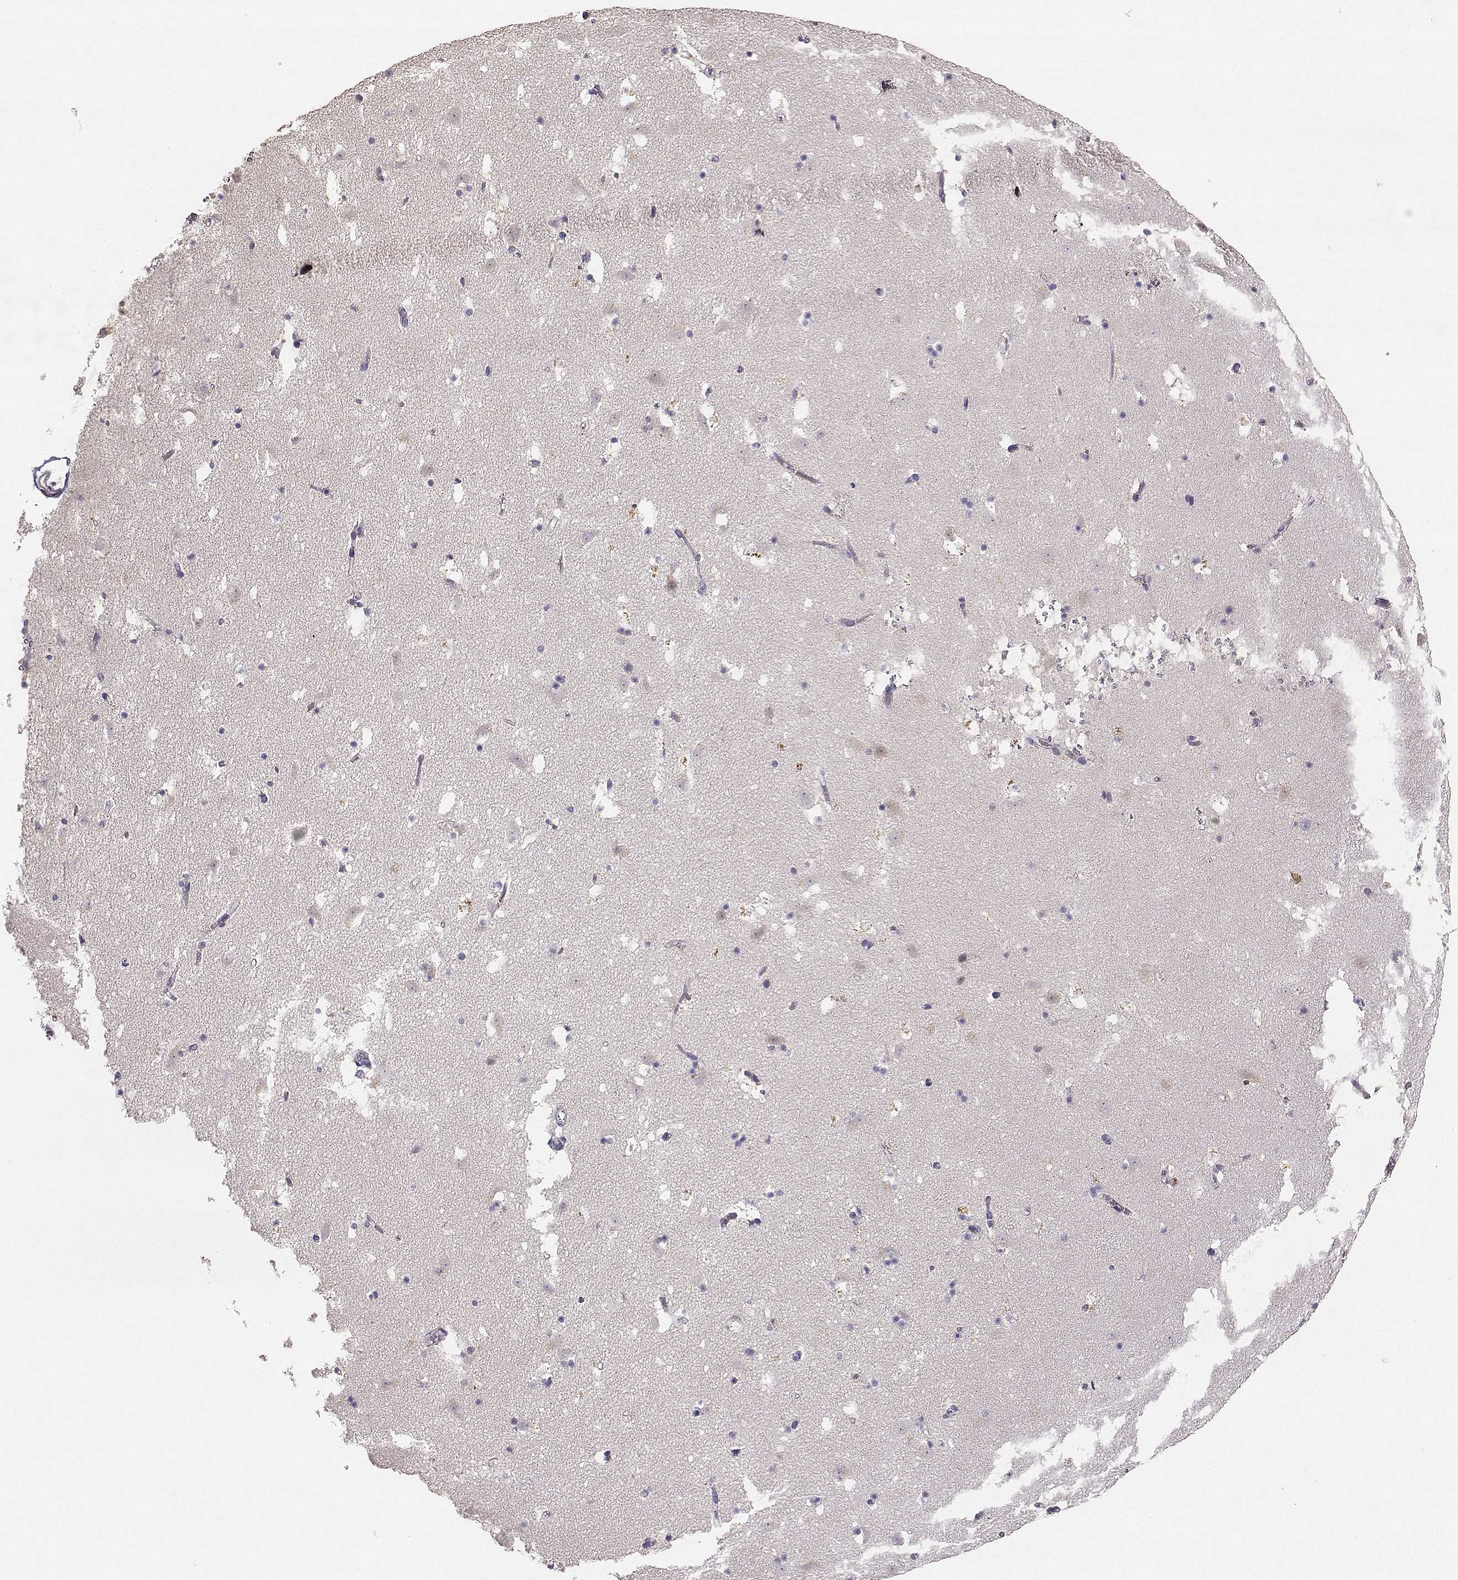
{"staining": {"intensity": "negative", "quantity": "none", "location": "none"}, "tissue": "caudate", "cell_type": "Glial cells", "image_type": "normal", "snomed": [{"axis": "morphology", "description": "Normal tissue, NOS"}, {"axis": "topography", "description": "Lateral ventricle wall"}], "caption": "A high-resolution image shows immunohistochemistry (IHC) staining of normal caudate, which exhibits no significant positivity in glial cells. The staining was performed using DAB to visualize the protein expression in brown, while the nuclei were stained in blue with hematoxylin (Magnification: 20x).", "gene": "TACR1", "patient": {"sex": "female", "age": 42}}